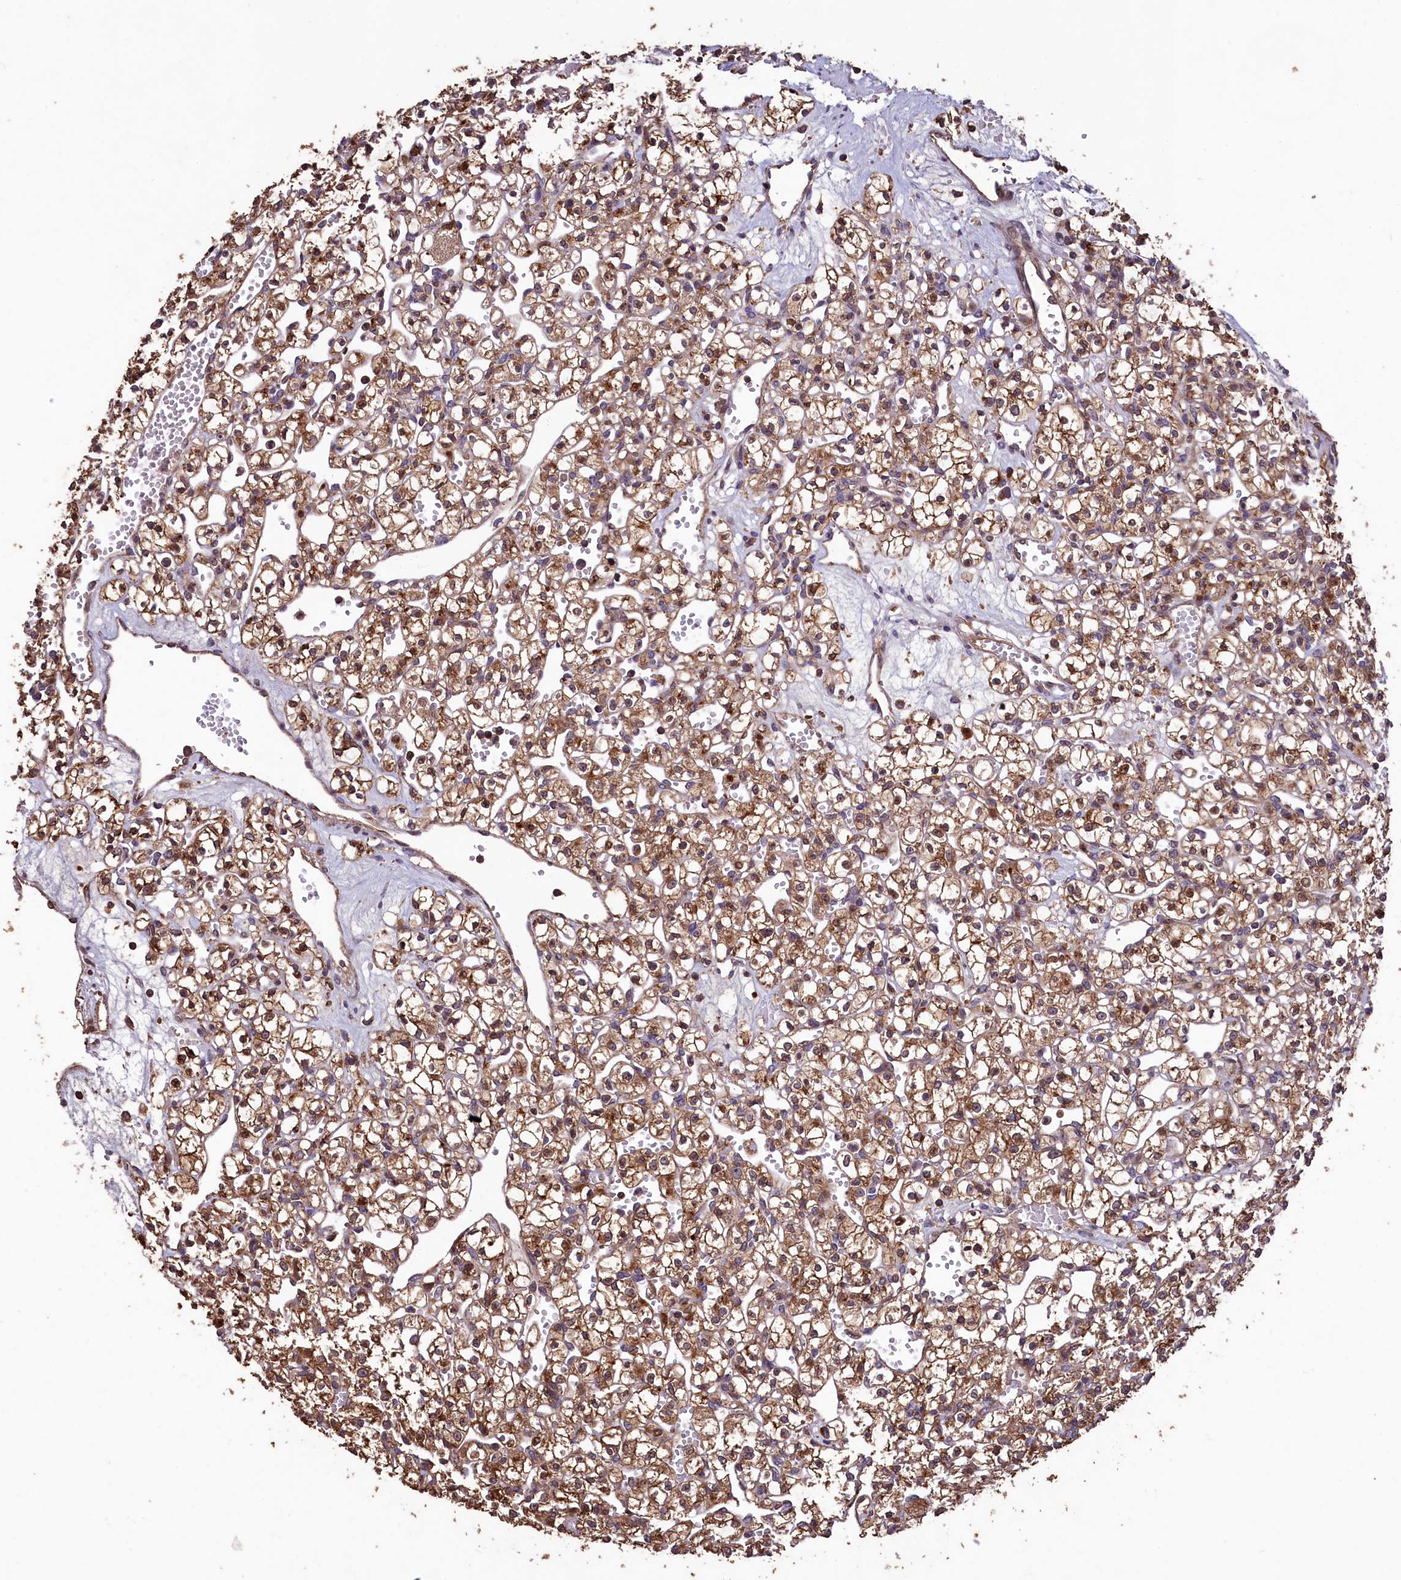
{"staining": {"intensity": "moderate", "quantity": ">75%", "location": "cytoplasmic/membranous"}, "tissue": "renal cancer", "cell_type": "Tumor cells", "image_type": "cancer", "snomed": [{"axis": "morphology", "description": "Adenocarcinoma, NOS"}, {"axis": "topography", "description": "Kidney"}], "caption": "Adenocarcinoma (renal) was stained to show a protein in brown. There is medium levels of moderate cytoplasmic/membranous staining in approximately >75% of tumor cells. The staining was performed using DAB (3,3'-diaminobenzidine) to visualize the protein expression in brown, while the nuclei were stained in blue with hematoxylin (Magnification: 20x).", "gene": "TMEM98", "patient": {"sex": "female", "age": 59}}